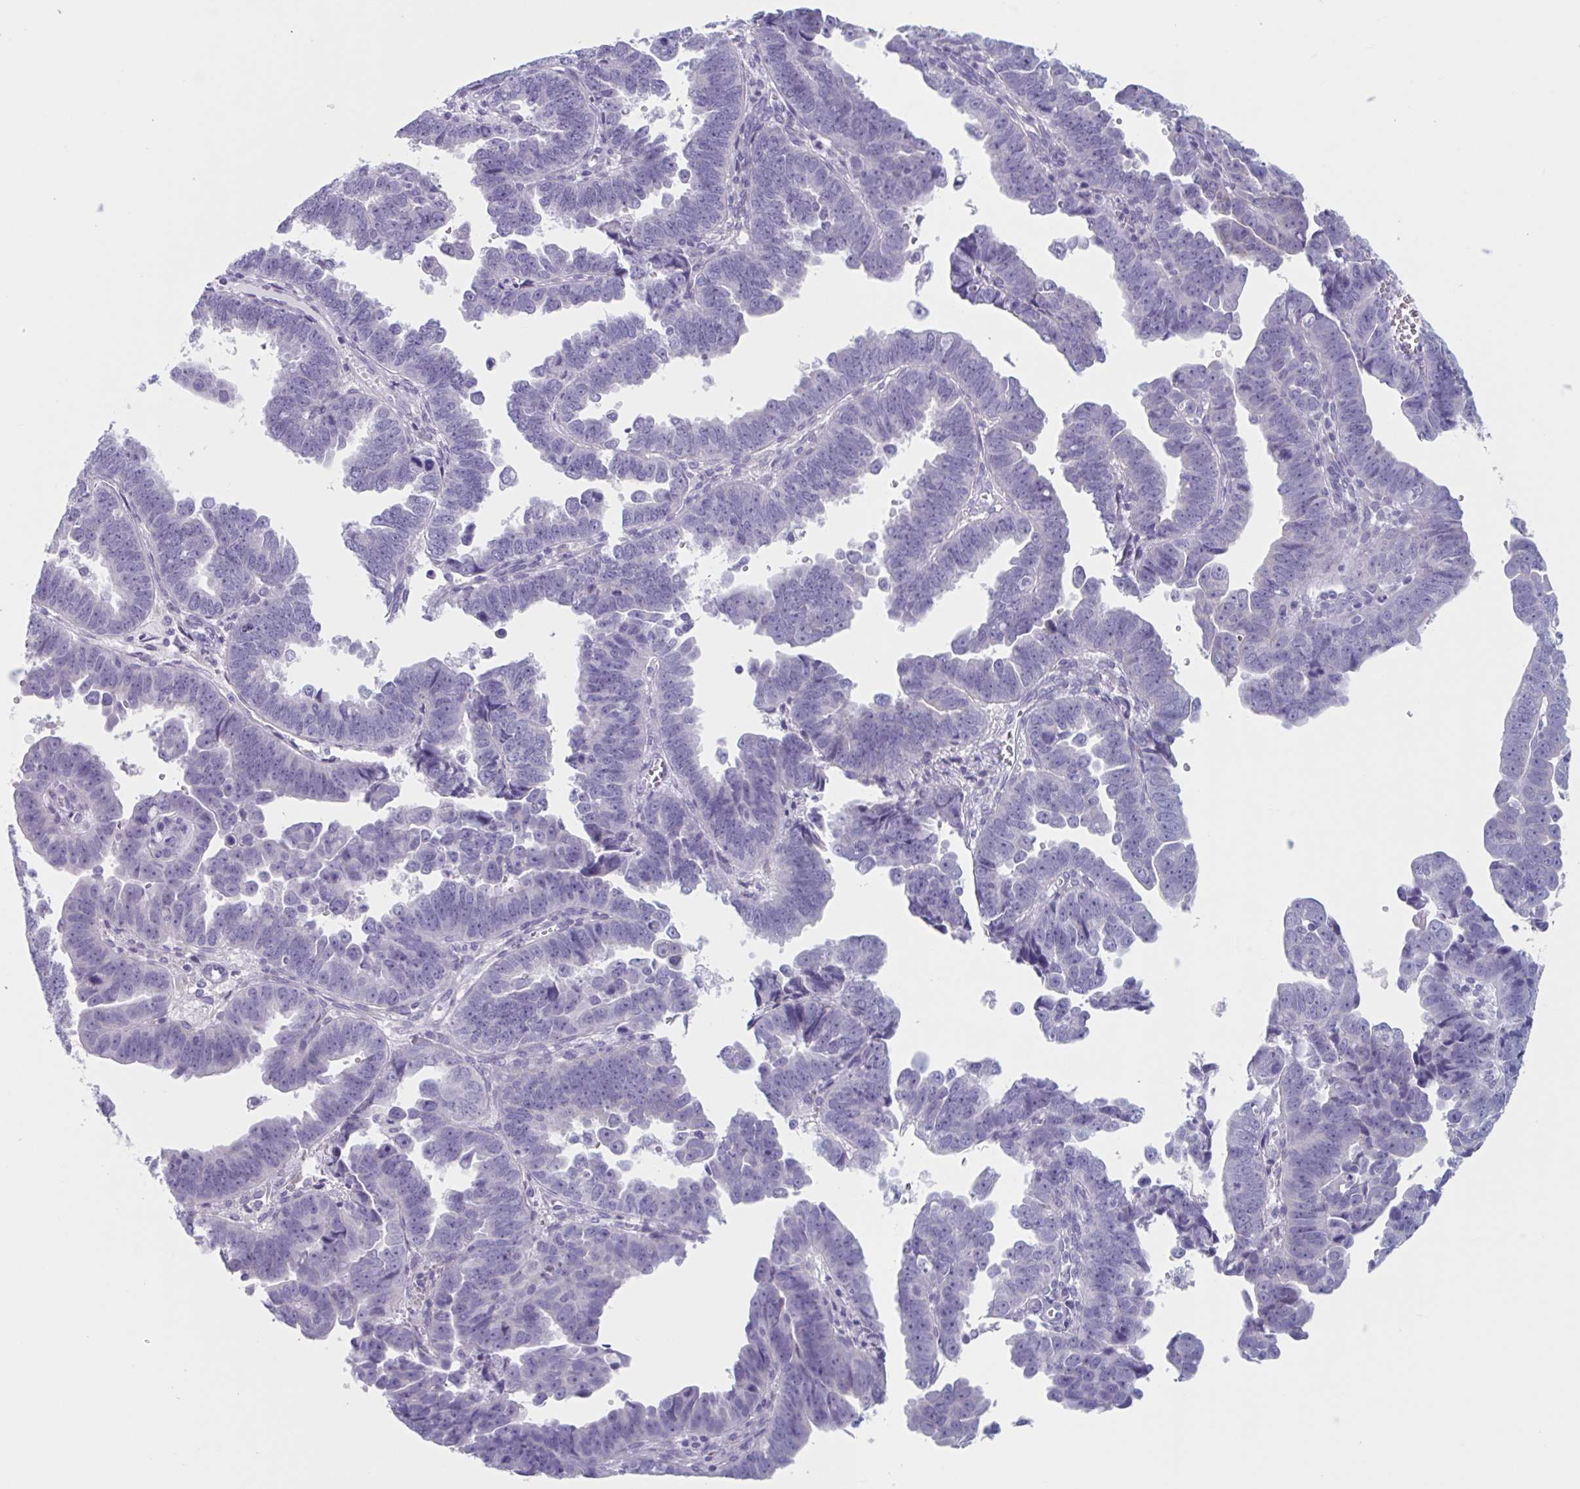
{"staining": {"intensity": "negative", "quantity": "none", "location": "none"}, "tissue": "endometrial cancer", "cell_type": "Tumor cells", "image_type": "cancer", "snomed": [{"axis": "morphology", "description": "Adenocarcinoma, NOS"}, {"axis": "topography", "description": "Endometrium"}], "caption": "Immunohistochemistry (IHC) photomicrograph of neoplastic tissue: human endometrial cancer (adenocarcinoma) stained with DAB (3,3'-diaminobenzidine) shows no significant protein staining in tumor cells.", "gene": "HSD11B2", "patient": {"sex": "female", "age": 75}}